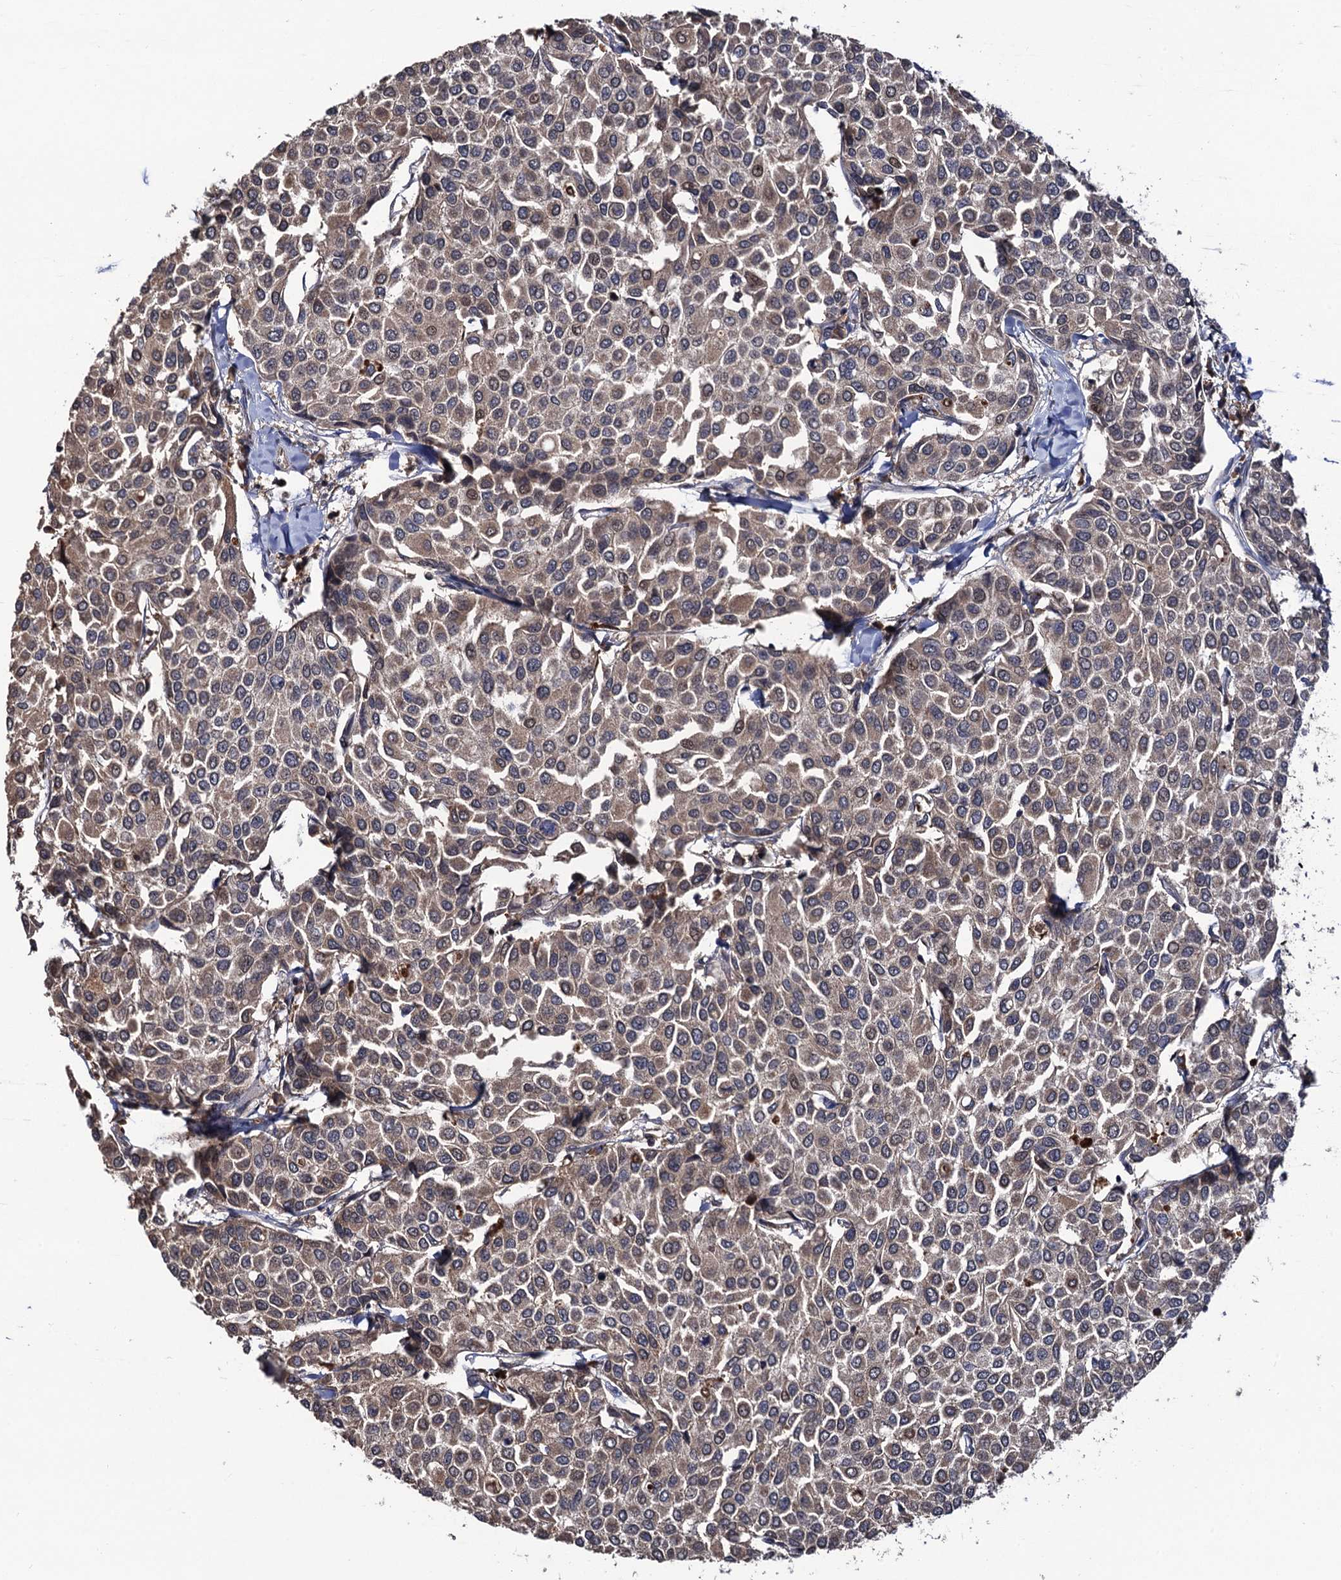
{"staining": {"intensity": "weak", "quantity": "25%-75%", "location": "cytoplasmic/membranous"}, "tissue": "breast cancer", "cell_type": "Tumor cells", "image_type": "cancer", "snomed": [{"axis": "morphology", "description": "Duct carcinoma"}, {"axis": "topography", "description": "Breast"}], "caption": "Brown immunohistochemical staining in breast cancer shows weak cytoplasmic/membranous expression in approximately 25%-75% of tumor cells. The protein is stained brown, and the nuclei are stained in blue (DAB IHC with brightfield microscopy, high magnification).", "gene": "LRRC63", "patient": {"sex": "female", "age": 55}}